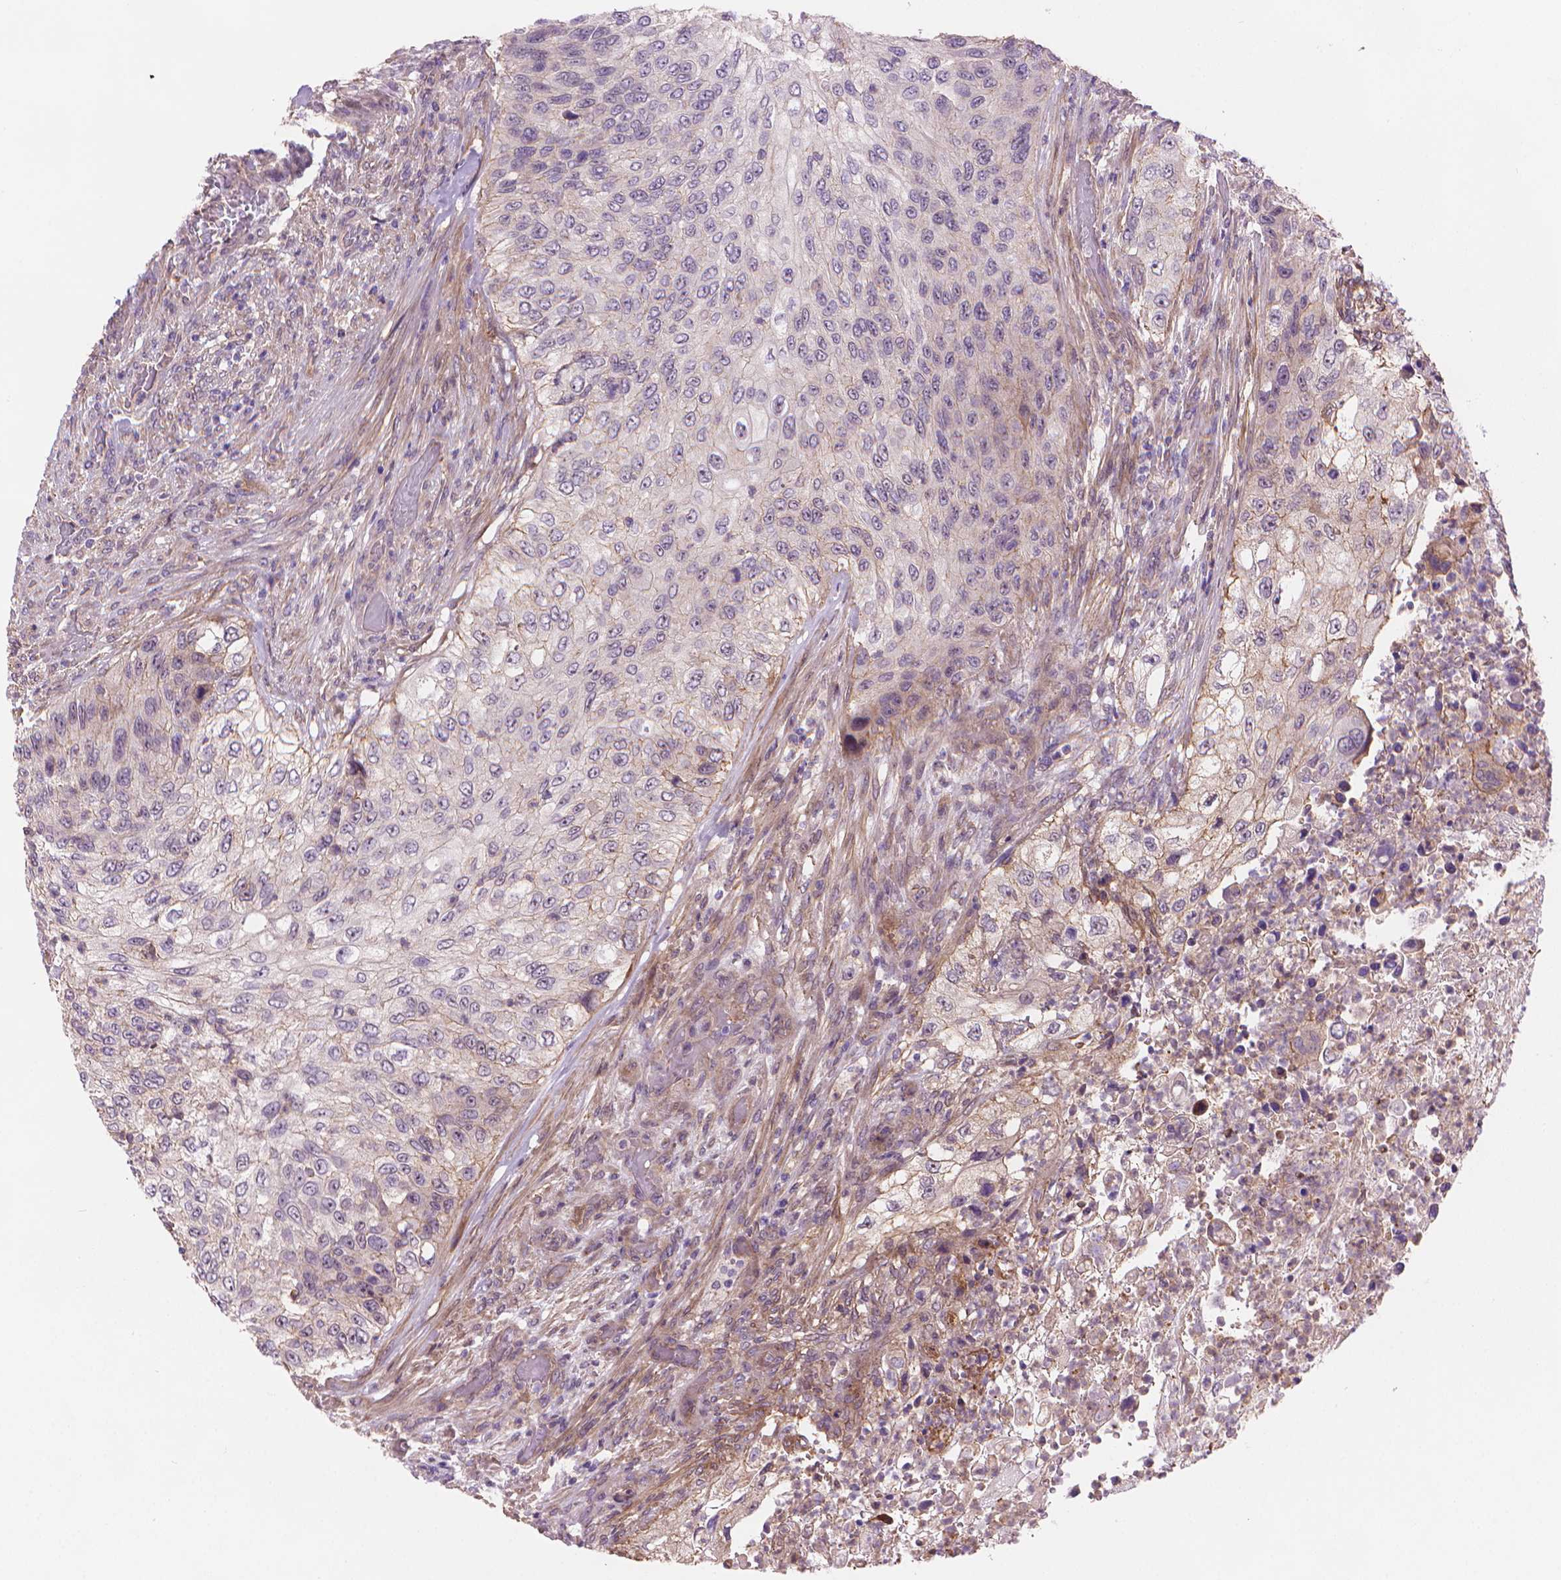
{"staining": {"intensity": "negative", "quantity": "none", "location": "none"}, "tissue": "urothelial cancer", "cell_type": "Tumor cells", "image_type": "cancer", "snomed": [{"axis": "morphology", "description": "Urothelial carcinoma, High grade"}, {"axis": "topography", "description": "Urinary bladder"}], "caption": "The image displays no staining of tumor cells in high-grade urothelial carcinoma.", "gene": "AMMECR1", "patient": {"sex": "female", "age": 60}}